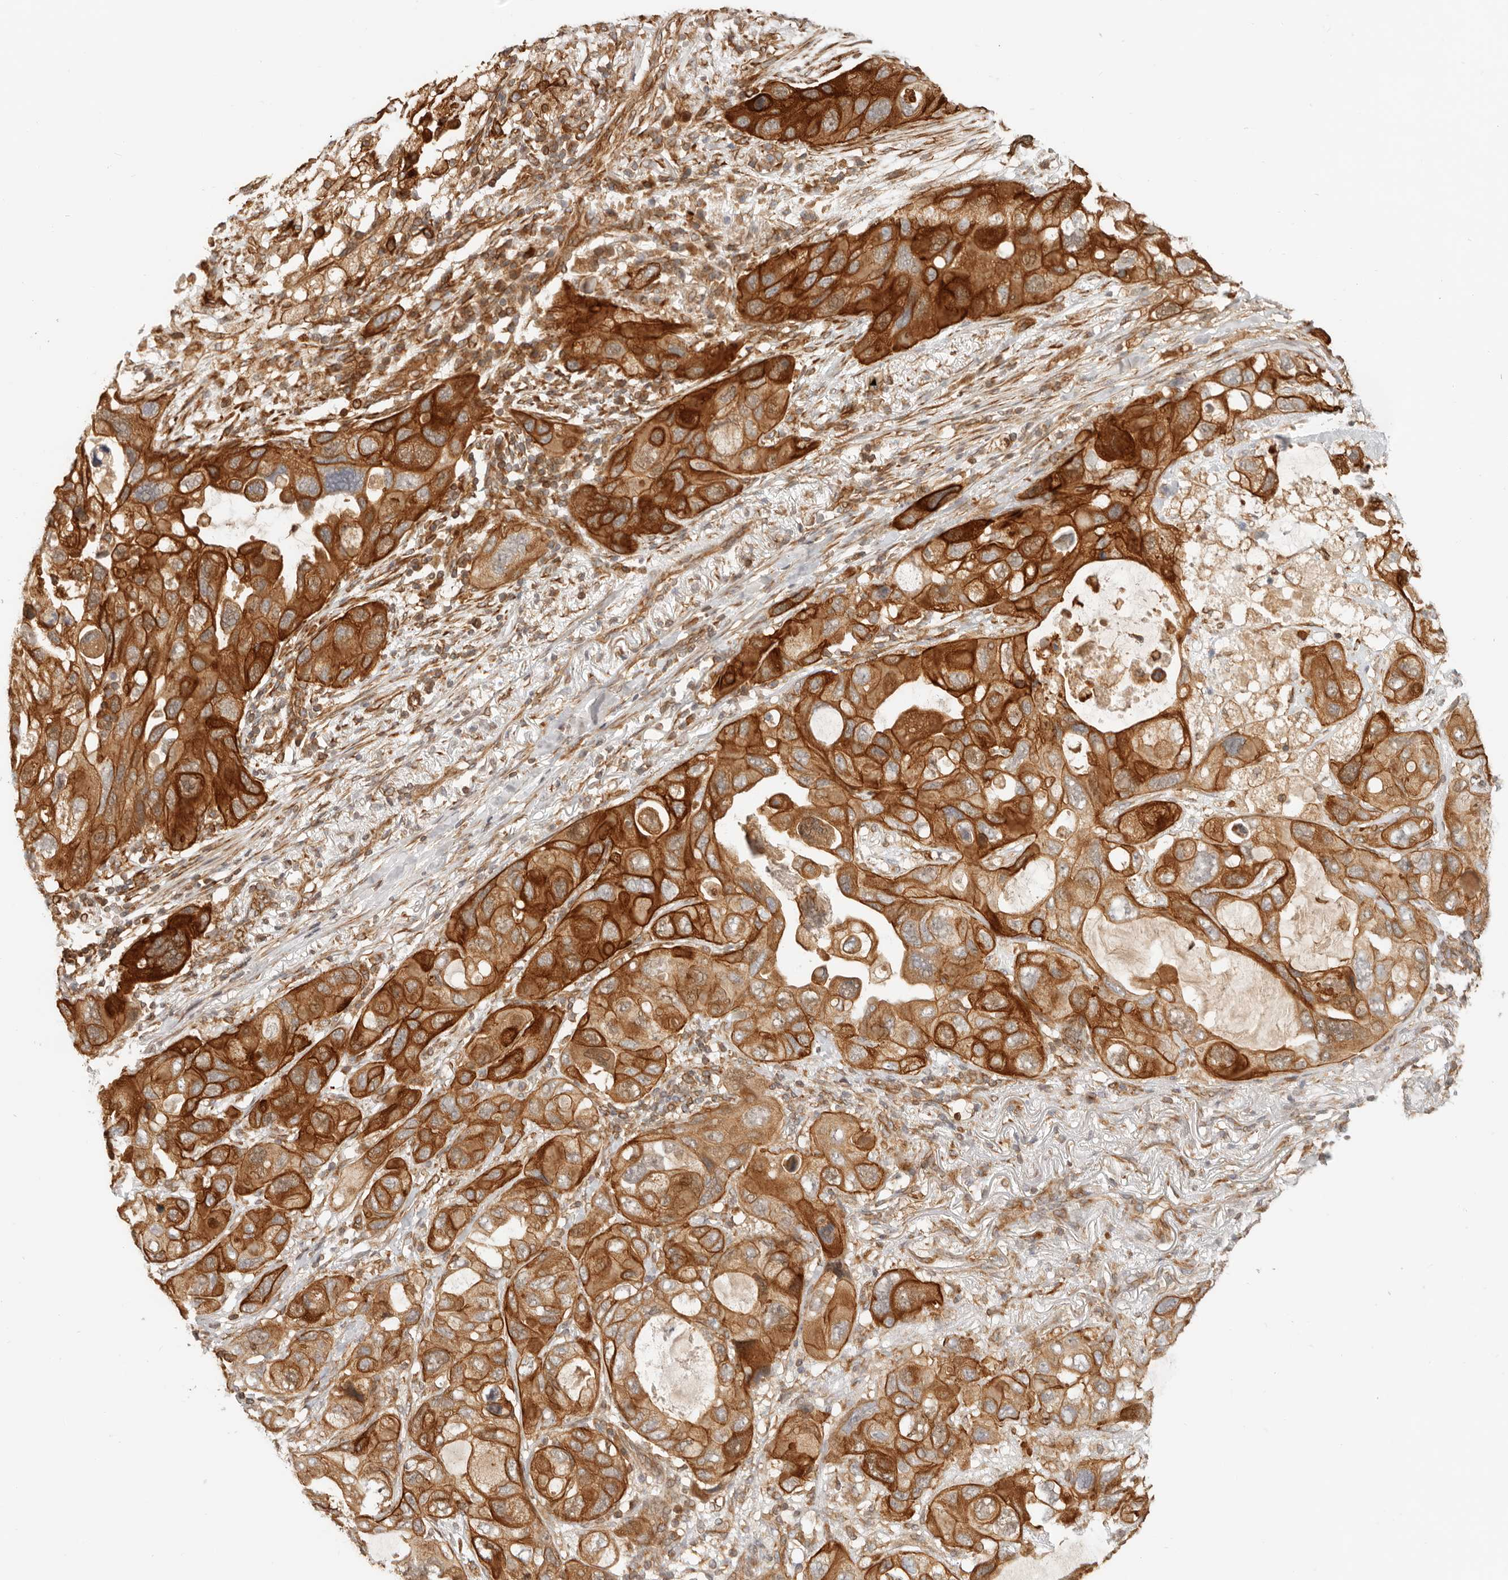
{"staining": {"intensity": "strong", "quantity": ">75%", "location": "cytoplasmic/membranous"}, "tissue": "lung cancer", "cell_type": "Tumor cells", "image_type": "cancer", "snomed": [{"axis": "morphology", "description": "Squamous cell carcinoma, NOS"}, {"axis": "topography", "description": "Lung"}], "caption": "Tumor cells demonstrate strong cytoplasmic/membranous staining in approximately >75% of cells in lung cancer. (Brightfield microscopy of DAB IHC at high magnification).", "gene": "UFSP1", "patient": {"sex": "female", "age": 73}}